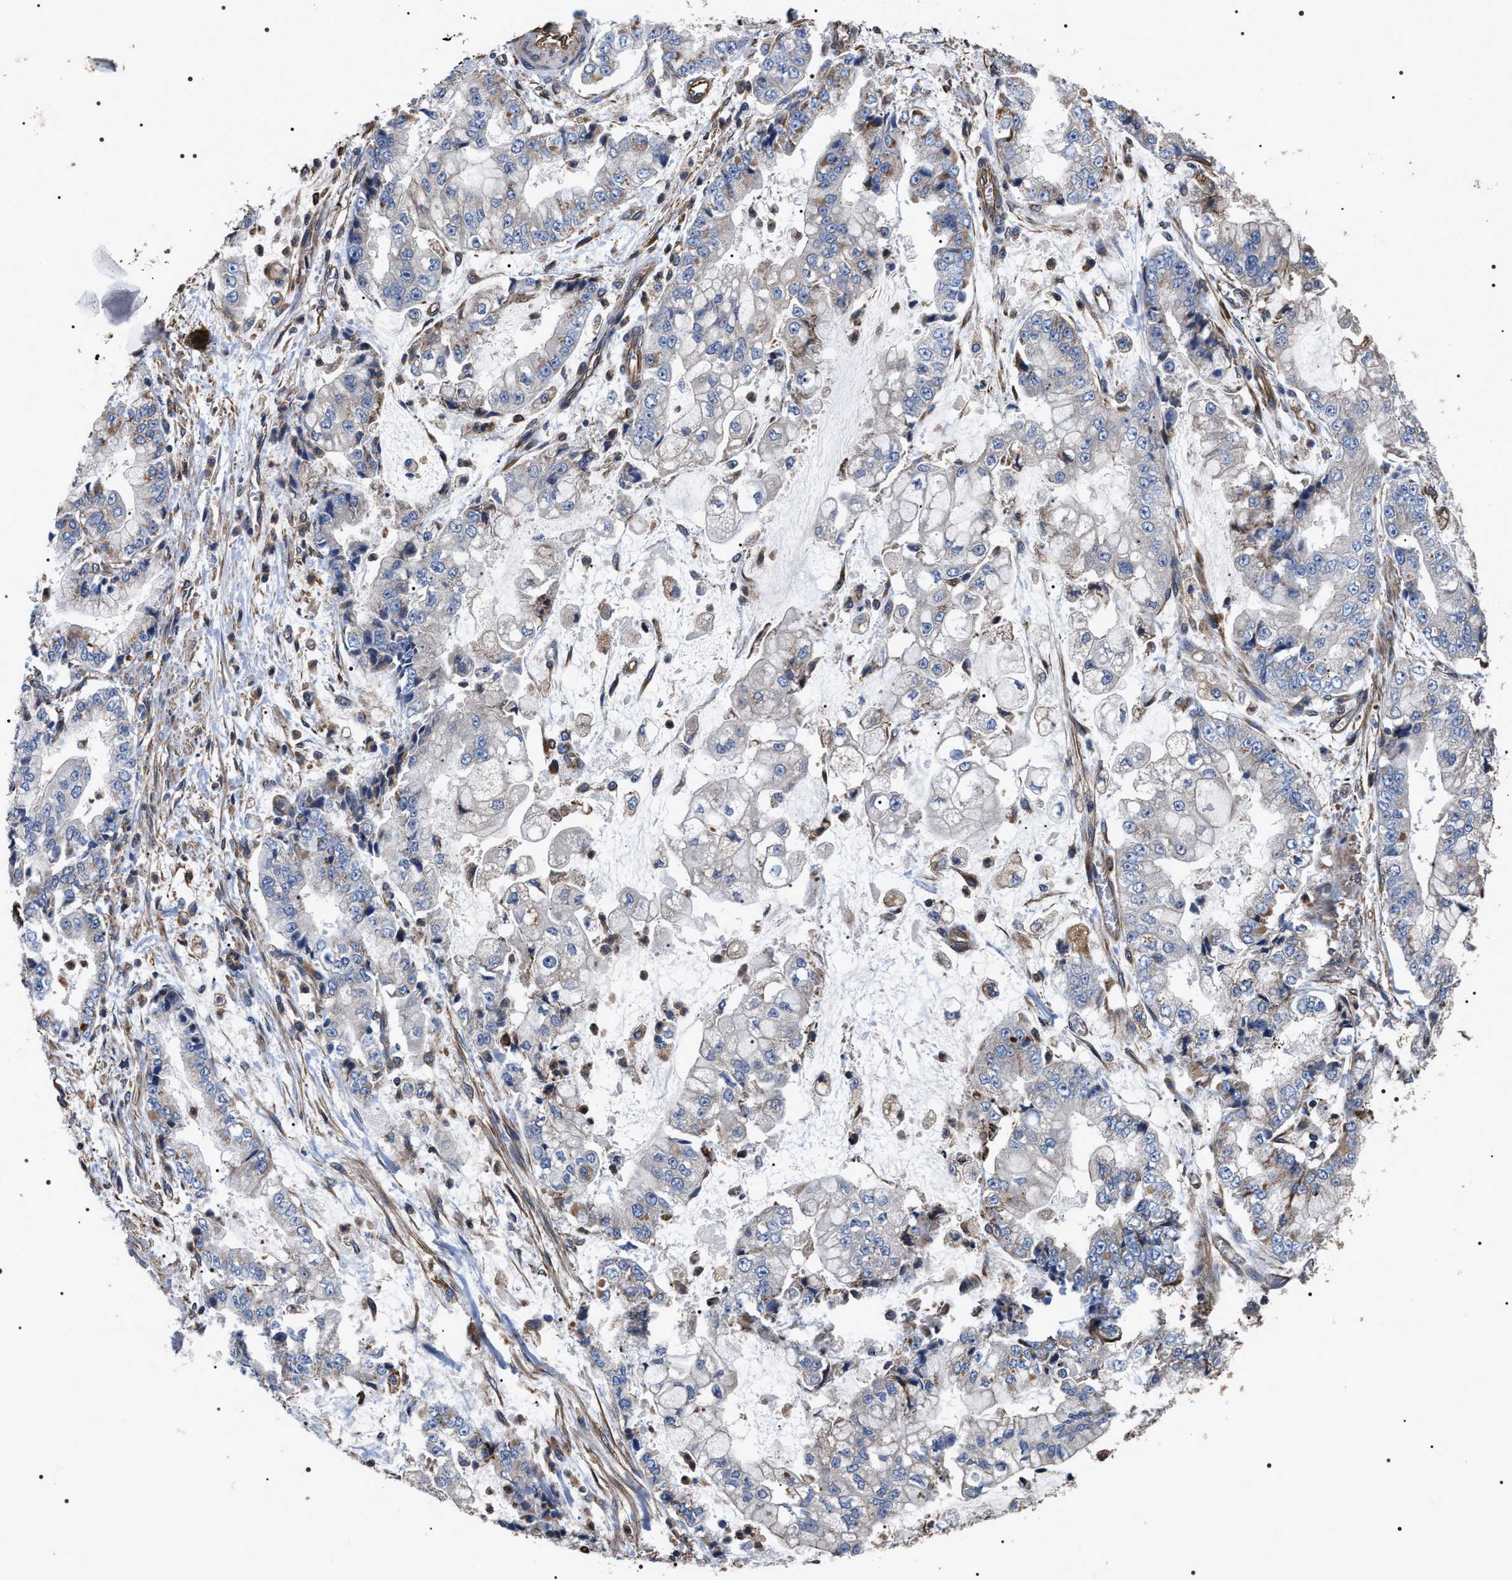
{"staining": {"intensity": "negative", "quantity": "none", "location": "none"}, "tissue": "stomach cancer", "cell_type": "Tumor cells", "image_type": "cancer", "snomed": [{"axis": "morphology", "description": "Adenocarcinoma, NOS"}, {"axis": "topography", "description": "Stomach"}], "caption": "Tumor cells are negative for brown protein staining in adenocarcinoma (stomach). (DAB (3,3'-diaminobenzidine) immunohistochemistry with hematoxylin counter stain).", "gene": "TSPAN33", "patient": {"sex": "male", "age": 76}}